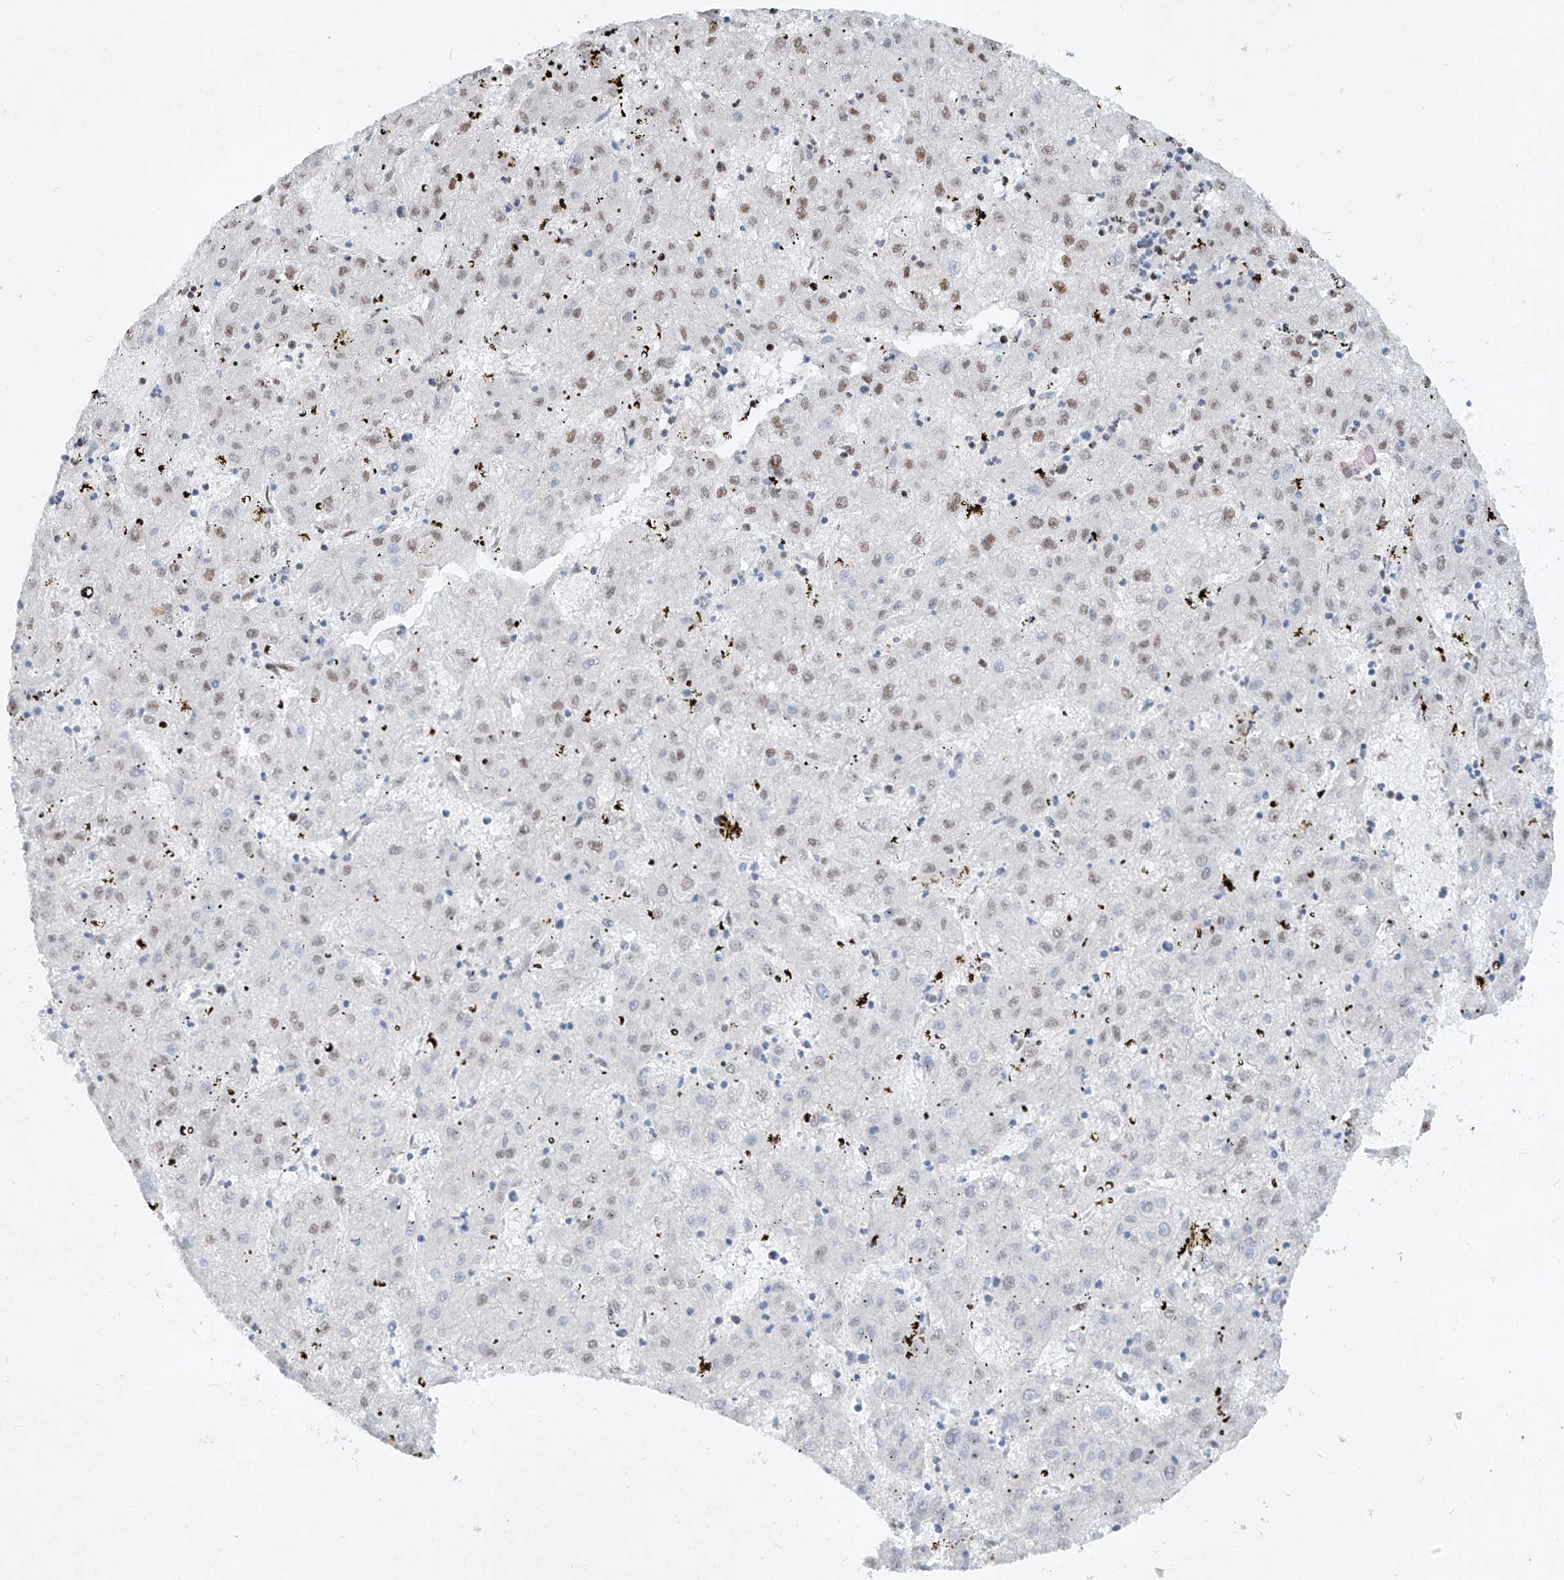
{"staining": {"intensity": "weak", "quantity": "25%-75%", "location": "nuclear"}, "tissue": "liver cancer", "cell_type": "Tumor cells", "image_type": "cancer", "snomed": [{"axis": "morphology", "description": "Carcinoma, Hepatocellular, NOS"}, {"axis": "topography", "description": "Liver"}], "caption": "Protein expression analysis of liver hepatocellular carcinoma demonstrates weak nuclear positivity in approximately 25%-75% of tumor cells. The protein is shown in brown color, while the nuclei are stained blue.", "gene": "TAF4", "patient": {"sex": "male", "age": 72}}